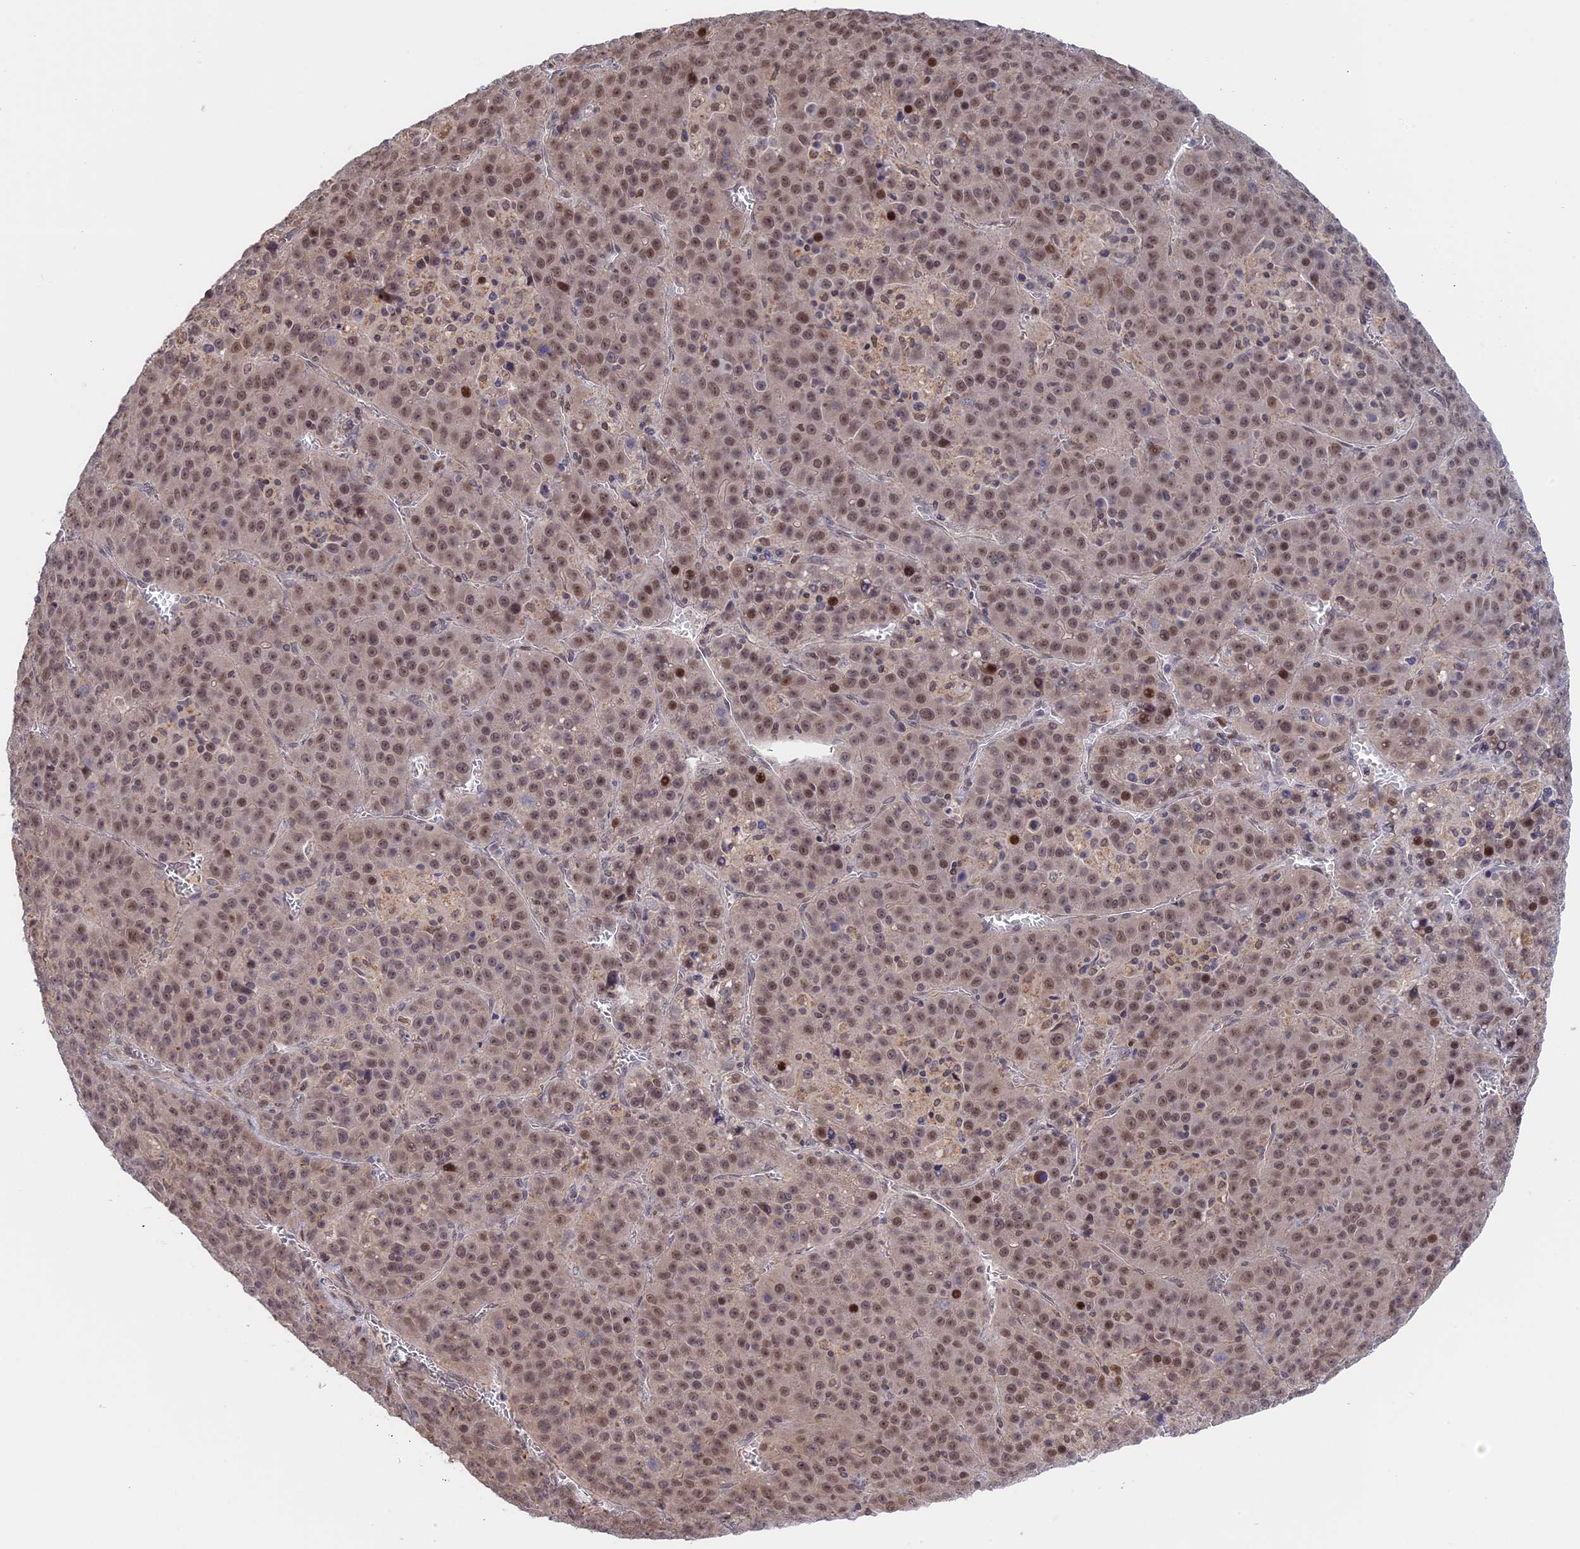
{"staining": {"intensity": "moderate", "quantity": ">75%", "location": "nuclear"}, "tissue": "liver cancer", "cell_type": "Tumor cells", "image_type": "cancer", "snomed": [{"axis": "morphology", "description": "Carcinoma, Hepatocellular, NOS"}, {"axis": "topography", "description": "Liver"}], "caption": "Liver cancer stained with immunohistochemistry (IHC) demonstrates moderate nuclear staining in about >75% of tumor cells.", "gene": "GSKIP", "patient": {"sex": "female", "age": 53}}